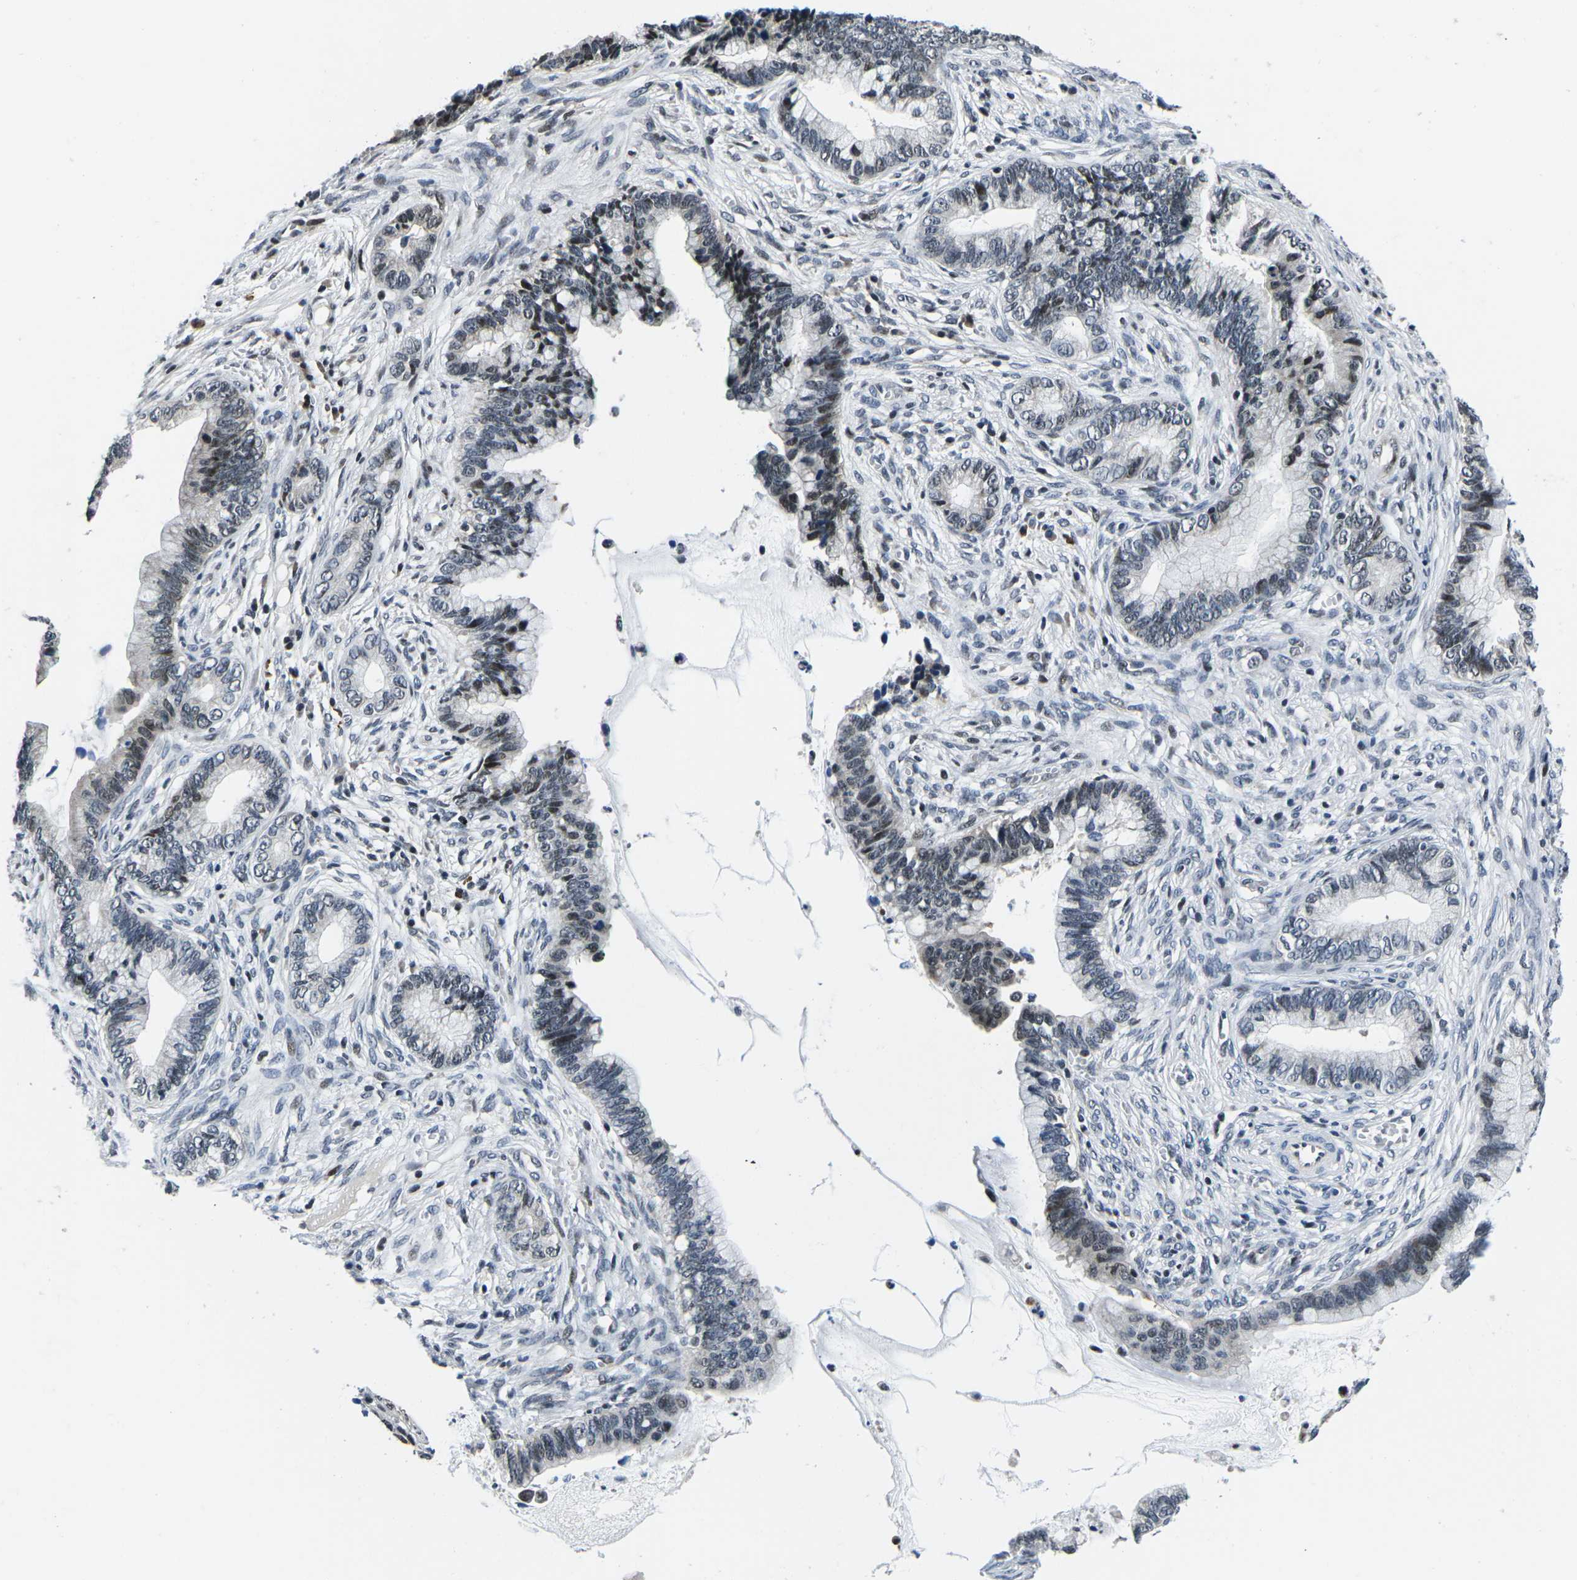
{"staining": {"intensity": "moderate", "quantity": "25%-75%", "location": "nuclear"}, "tissue": "cervical cancer", "cell_type": "Tumor cells", "image_type": "cancer", "snomed": [{"axis": "morphology", "description": "Adenocarcinoma, NOS"}, {"axis": "topography", "description": "Cervix"}], "caption": "The immunohistochemical stain highlights moderate nuclear staining in tumor cells of cervical cancer (adenocarcinoma) tissue. Nuclei are stained in blue.", "gene": "CDC73", "patient": {"sex": "female", "age": 44}}